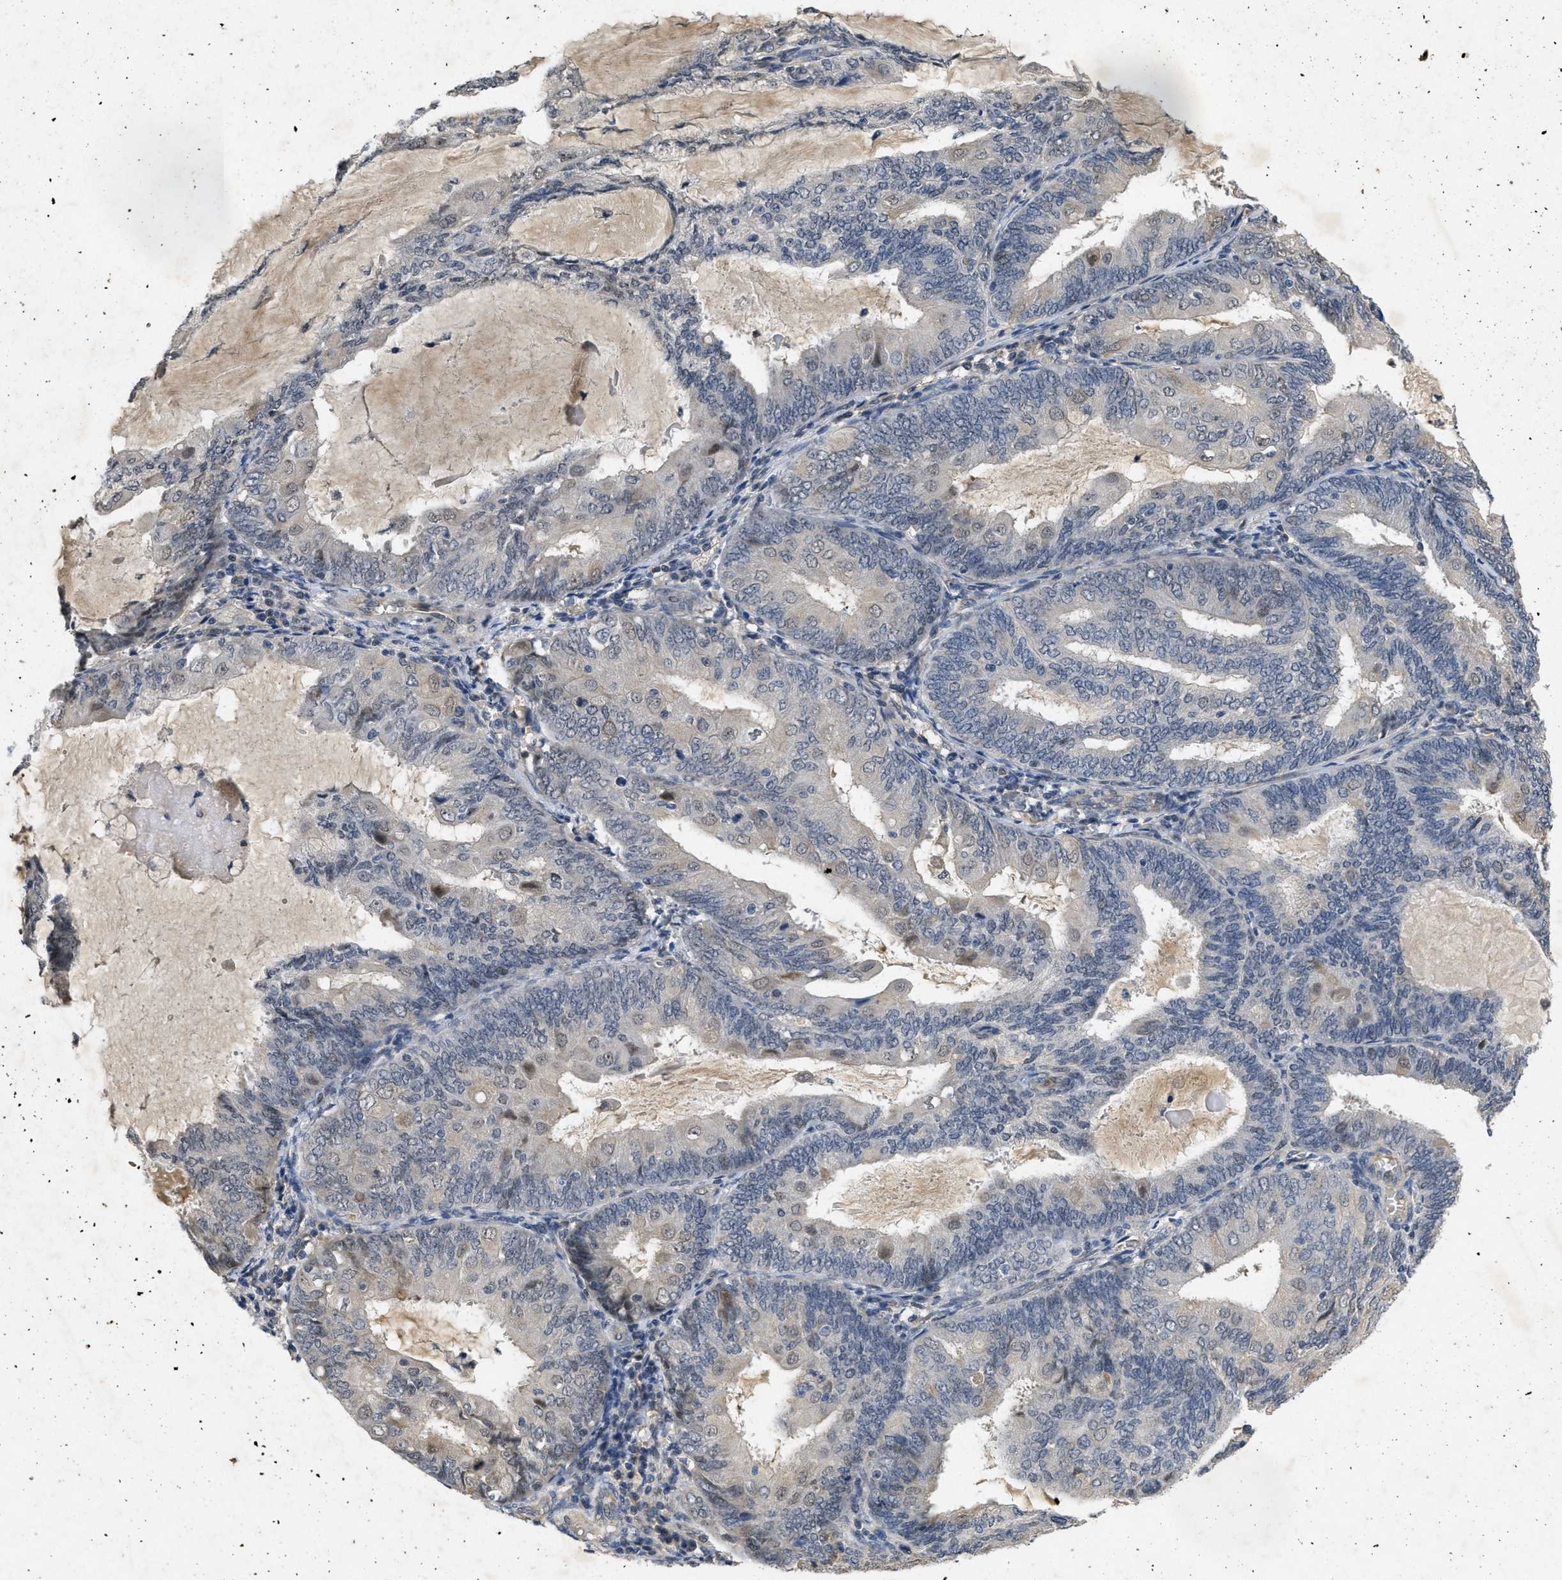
{"staining": {"intensity": "negative", "quantity": "none", "location": "none"}, "tissue": "endometrial cancer", "cell_type": "Tumor cells", "image_type": "cancer", "snomed": [{"axis": "morphology", "description": "Adenocarcinoma, NOS"}, {"axis": "topography", "description": "Endometrium"}], "caption": "Immunohistochemistry of endometrial cancer reveals no positivity in tumor cells. The staining was performed using DAB to visualize the protein expression in brown, while the nuclei were stained in blue with hematoxylin (Magnification: 20x).", "gene": "PAPOLG", "patient": {"sex": "female", "age": 81}}